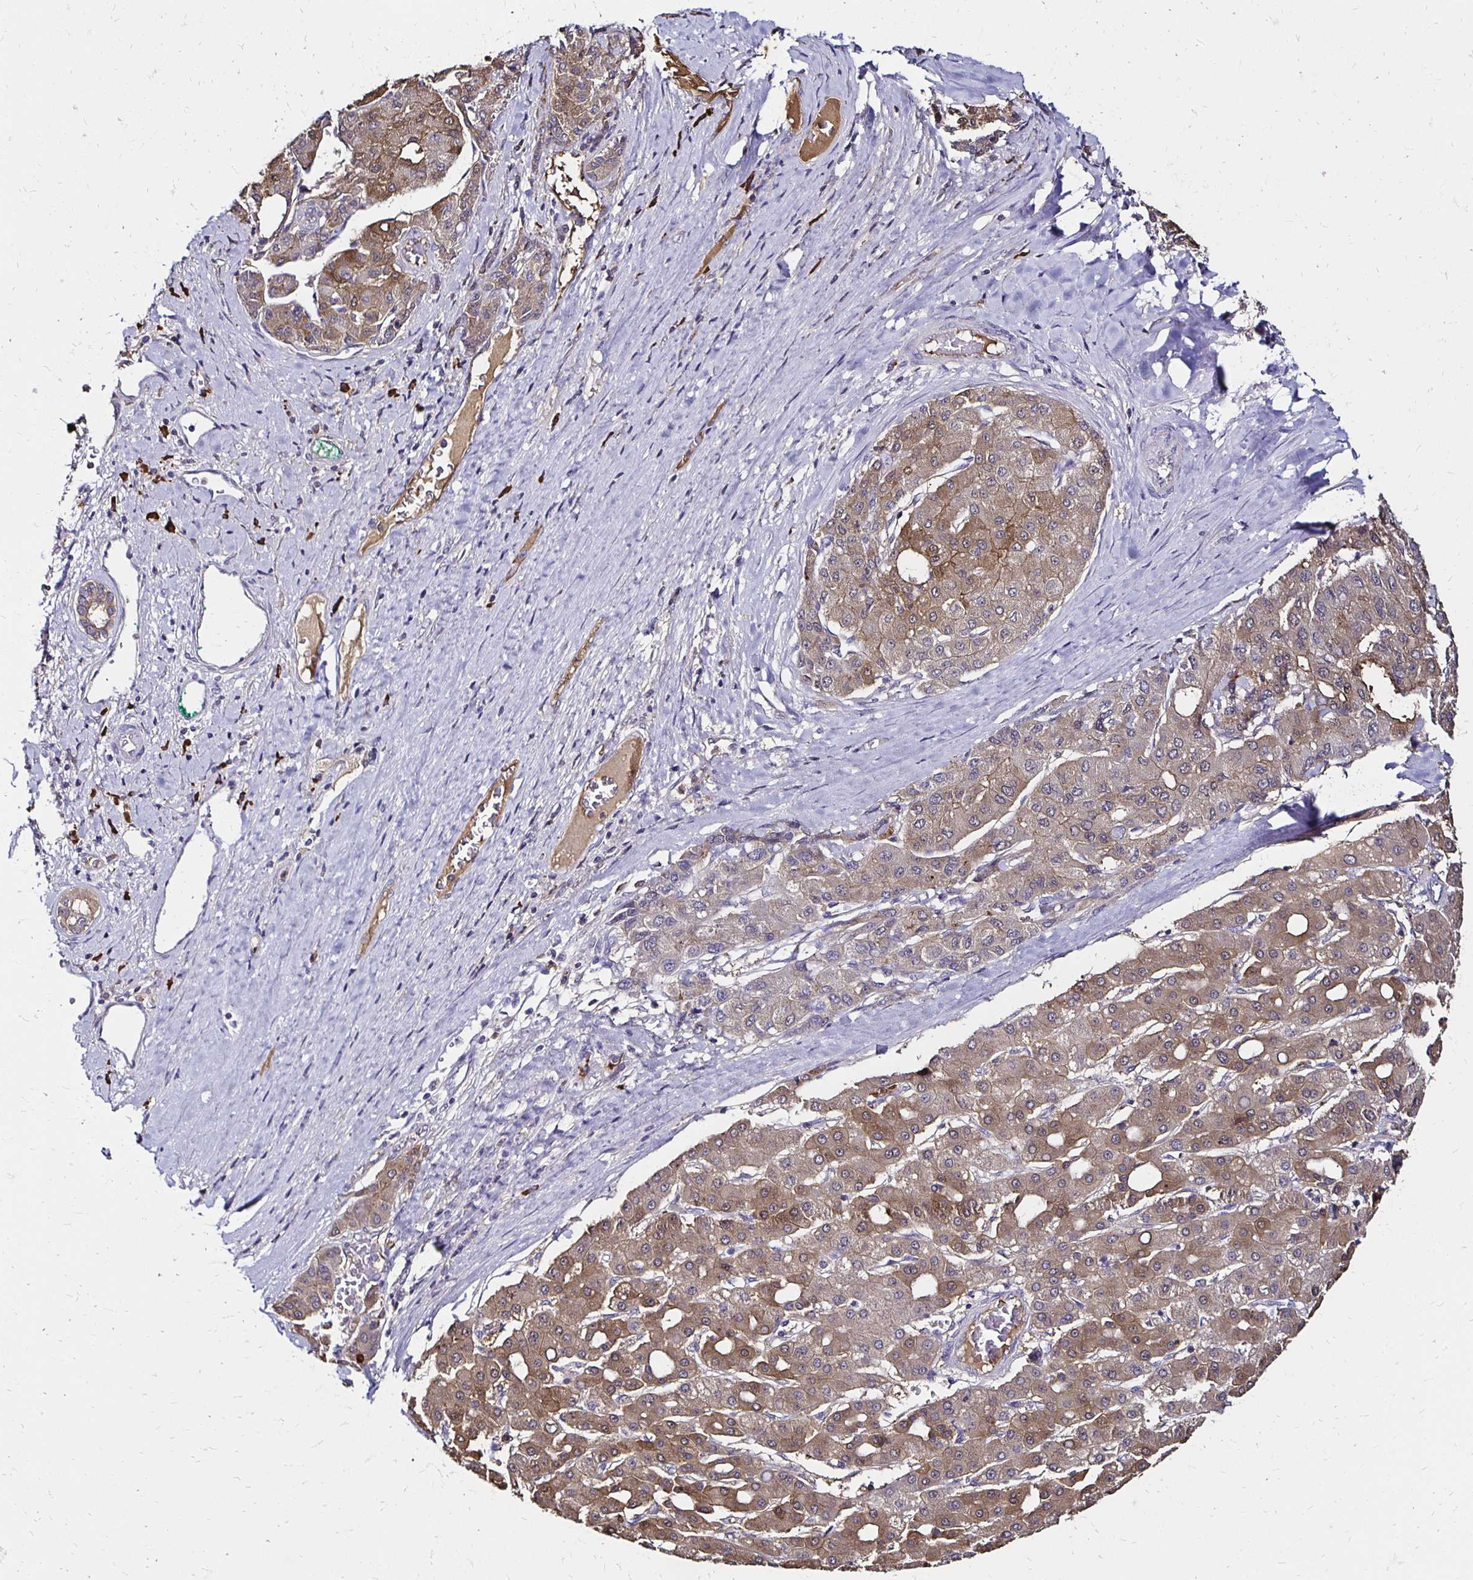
{"staining": {"intensity": "weak", "quantity": ">75%", "location": "cytoplasmic/membranous"}, "tissue": "liver cancer", "cell_type": "Tumor cells", "image_type": "cancer", "snomed": [{"axis": "morphology", "description": "Carcinoma, Hepatocellular, NOS"}, {"axis": "topography", "description": "Liver"}], "caption": "The micrograph reveals staining of hepatocellular carcinoma (liver), revealing weak cytoplasmic/membranous protein expression (brown color) within tumor cells.", "gene": "TXN", "patient": {"sex": "male", "age": 65}}